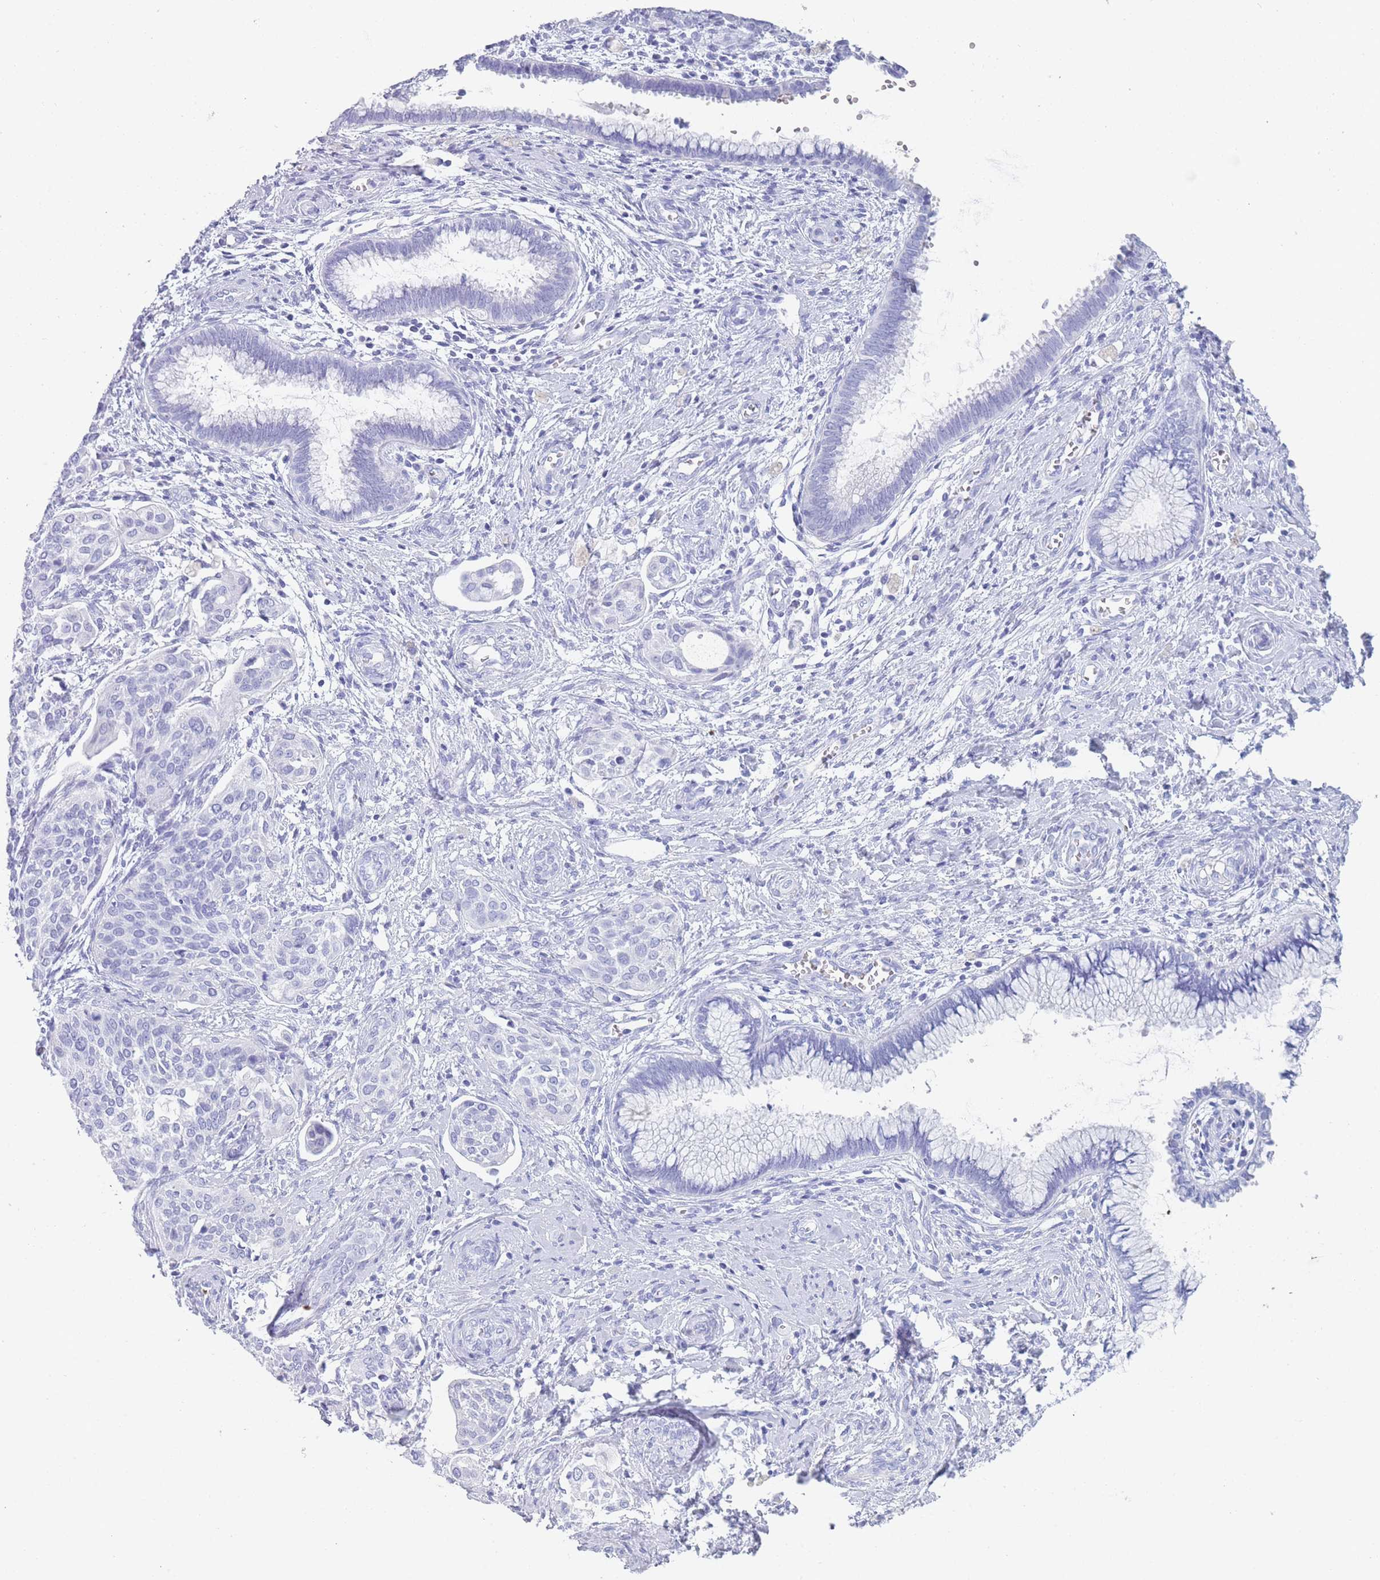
{"staining": {"intensity": "negative", "quantity": "none", "location": "none"}, "tissue": "cervical cancer", "cell_type": "Tumor cells", "image_type": "cancer", "snomed": [{"axis": "morphology", "description": "Squamous cell carcinoma, NOS"}, {"axis": "topography", "description": "Cervix"}], "caption": "Human squamous cell carcinoma (cervical) stained for a protein using immunohistochemistry demonstrates no expression in tumor cells.", "gene": "OR5D16", "patient": {"sex": "female", "age": 44}}